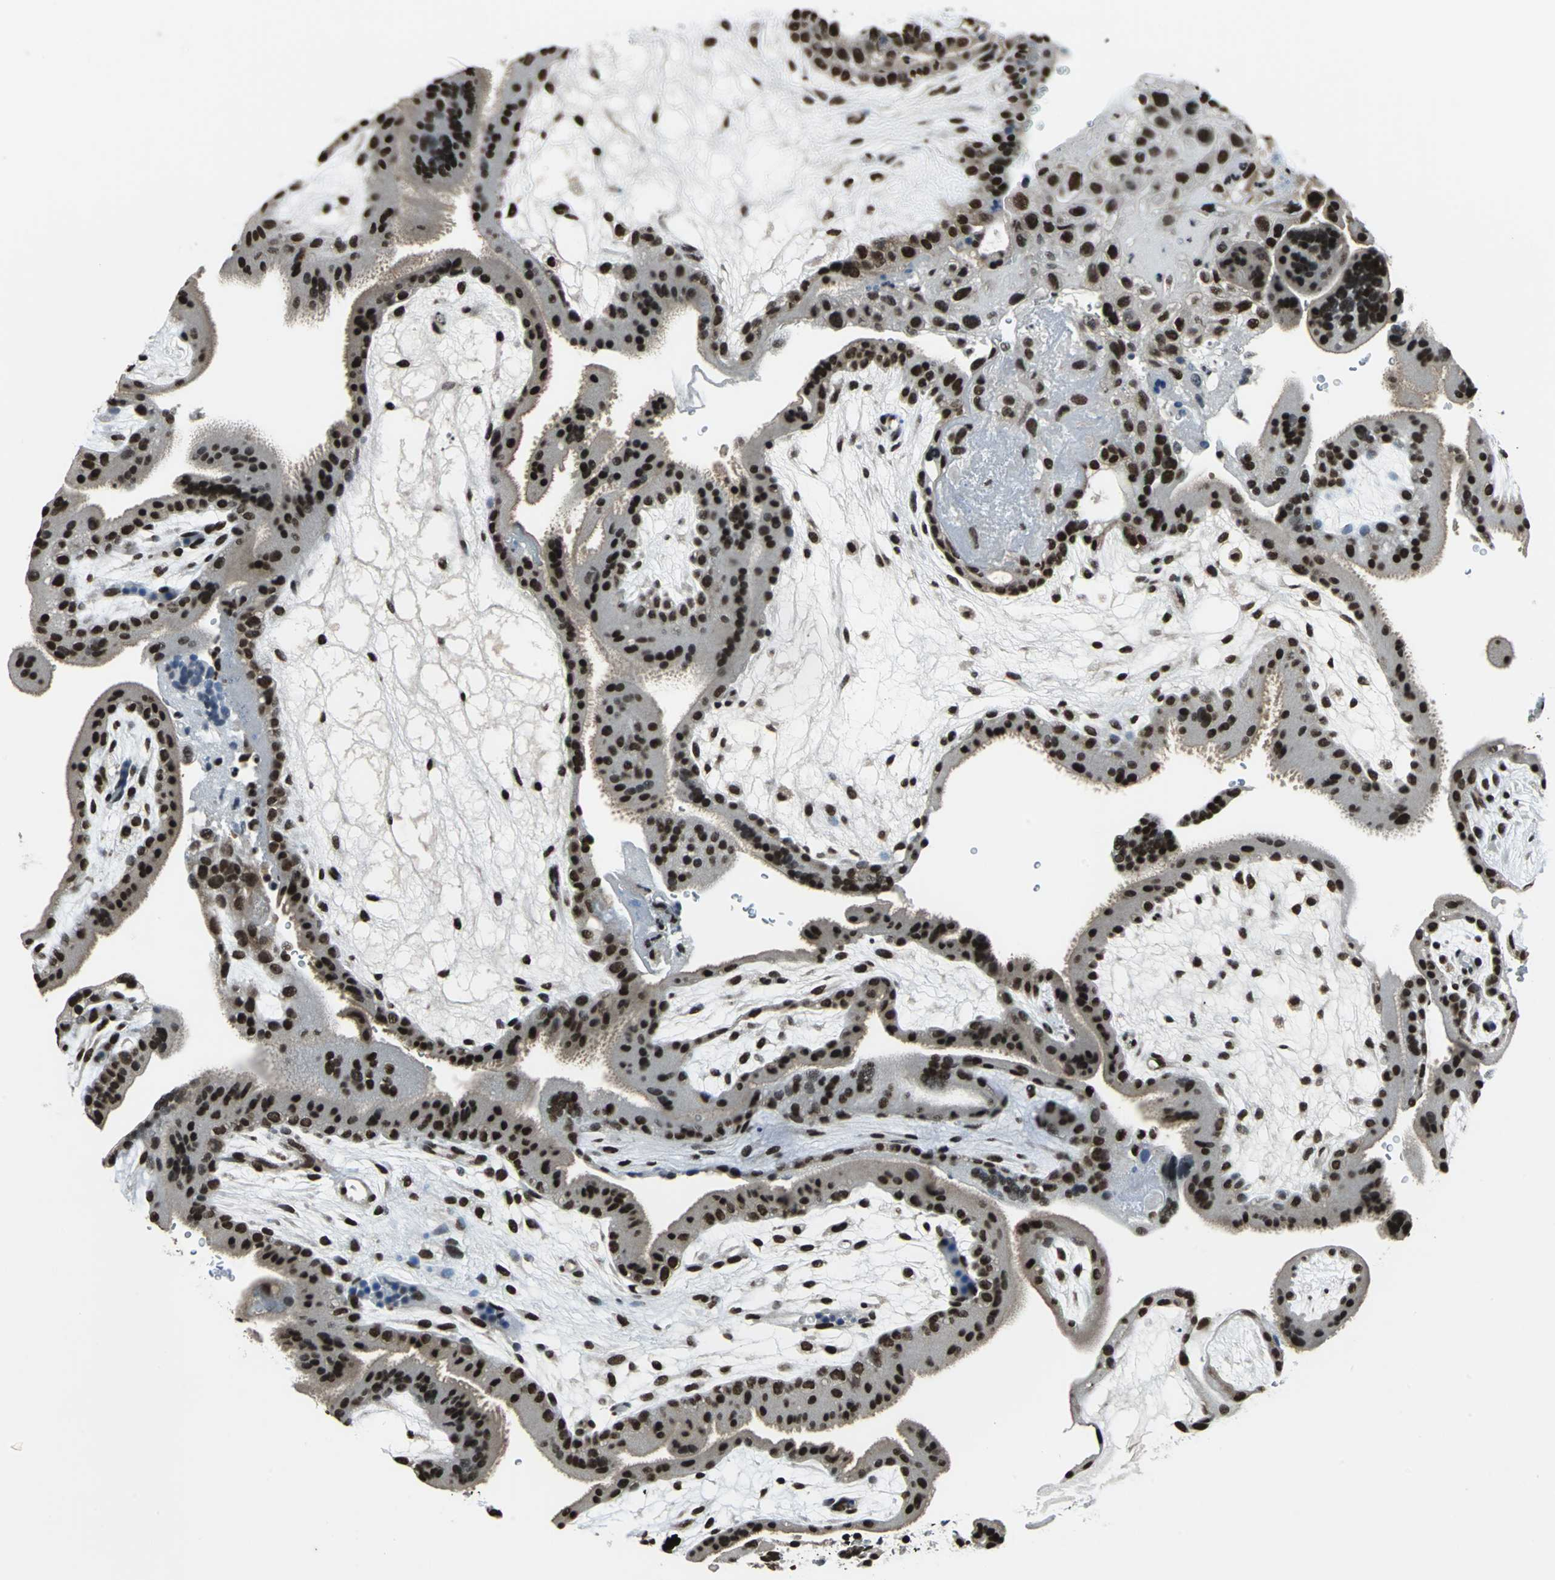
{"staining": {"intensity": "strong", "quantity": ">75%", "location": "nuclear"}, "tissue": "placenta", "cell_type": "Decidual cells", "image_type": "normal", "snomed": [{"axis": "morphology", "description": "Normal tissue, NOS"}, {"axis": "topography", "description": "Placenta"}], "caption": "Benign placenta demonstrates strong nuclear expression in about >75% of decidual cells.", "gene": "RBM14", "patient": {"sex": "female", "age": 19}}